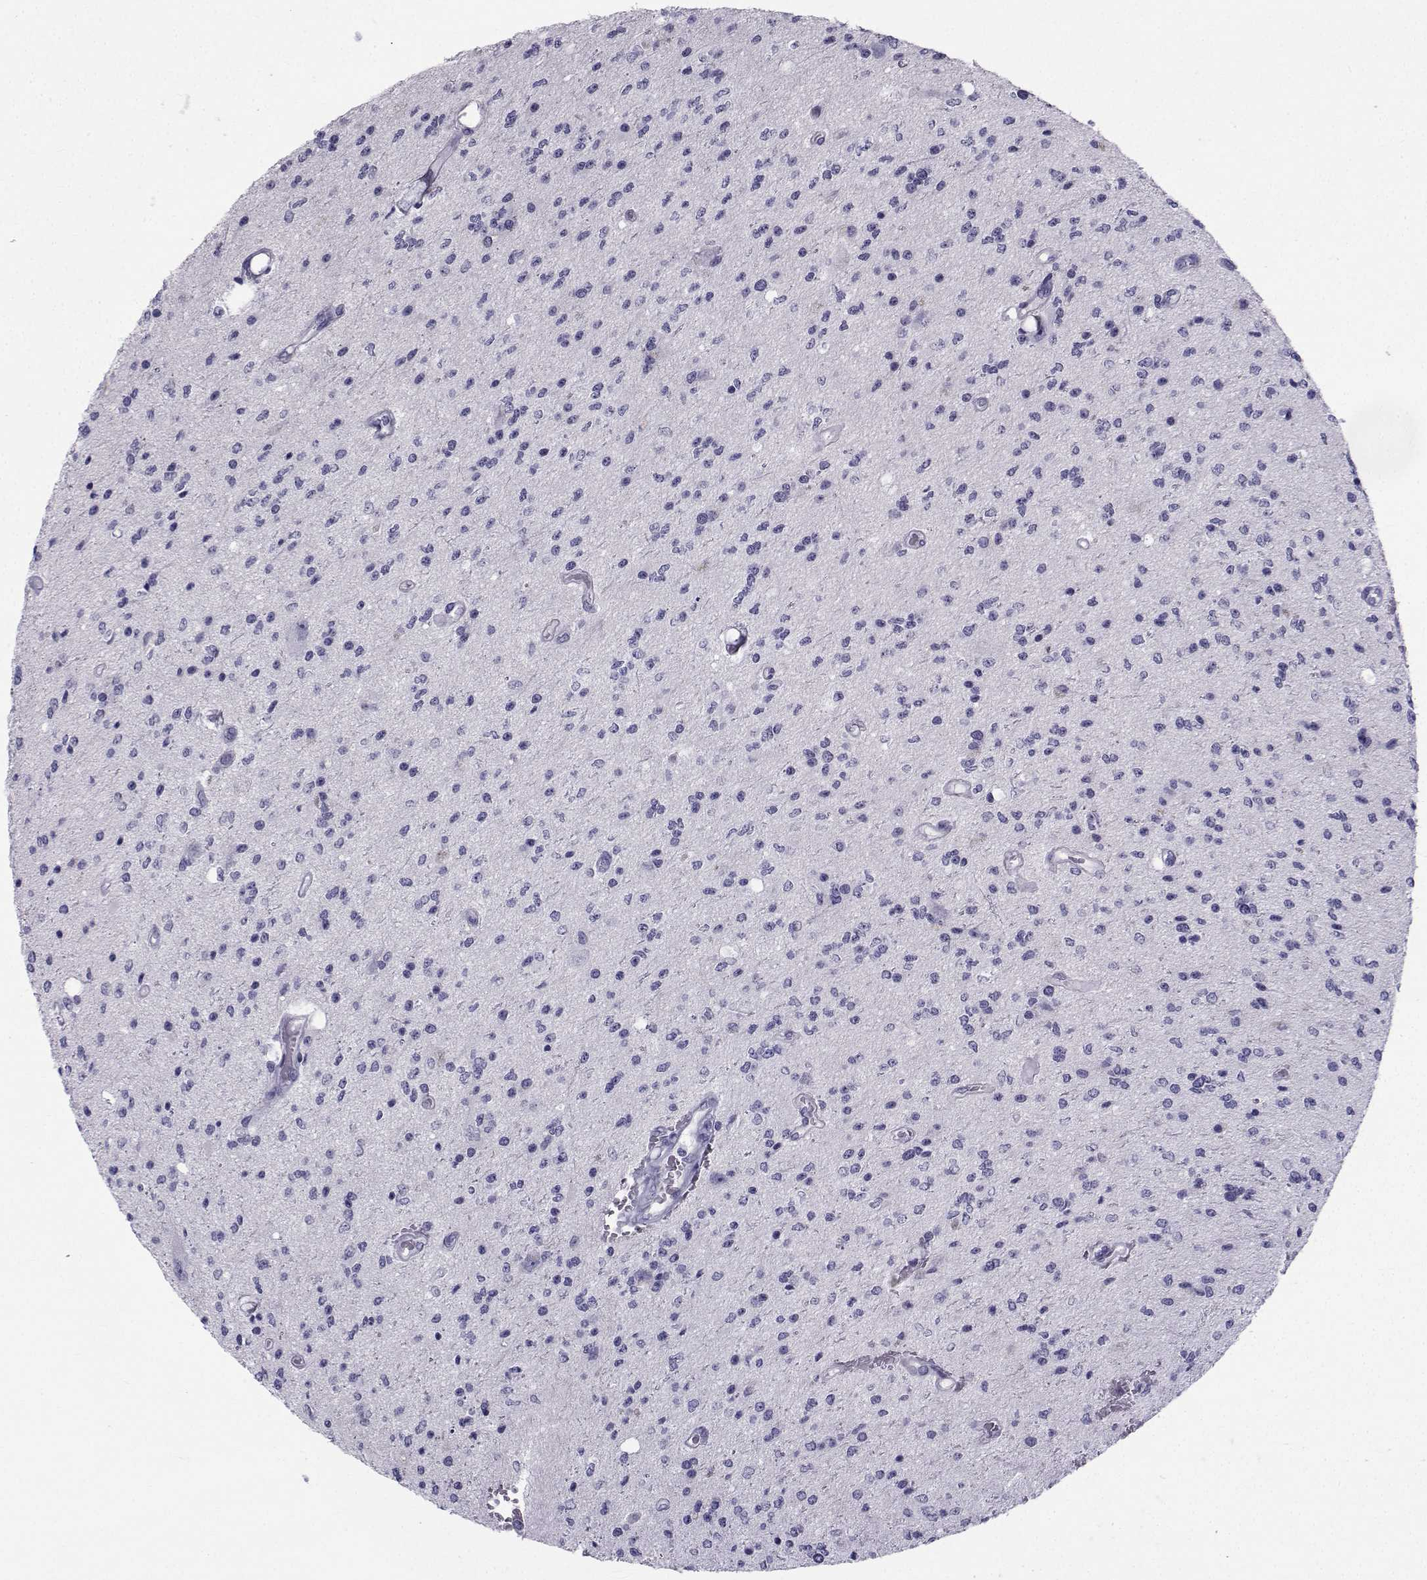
{"staining": {"intensity": "negative", "quantity": "none", "location": "none"}, "tissue": "glioma", "cell_type": "Tumor cells", "image_type": "cancer", "snomed": [{"axis": "morphology", "description": "Glioma, malignant, Low grade"}, {"axis": "topography", "description": "Brain"}], "caption": "Immunohistochemical staining of glioma demonstrates no significant staining in tumor cells.", "gene": "SPANXD", "patient": {"sex": "male", "age": 67}}